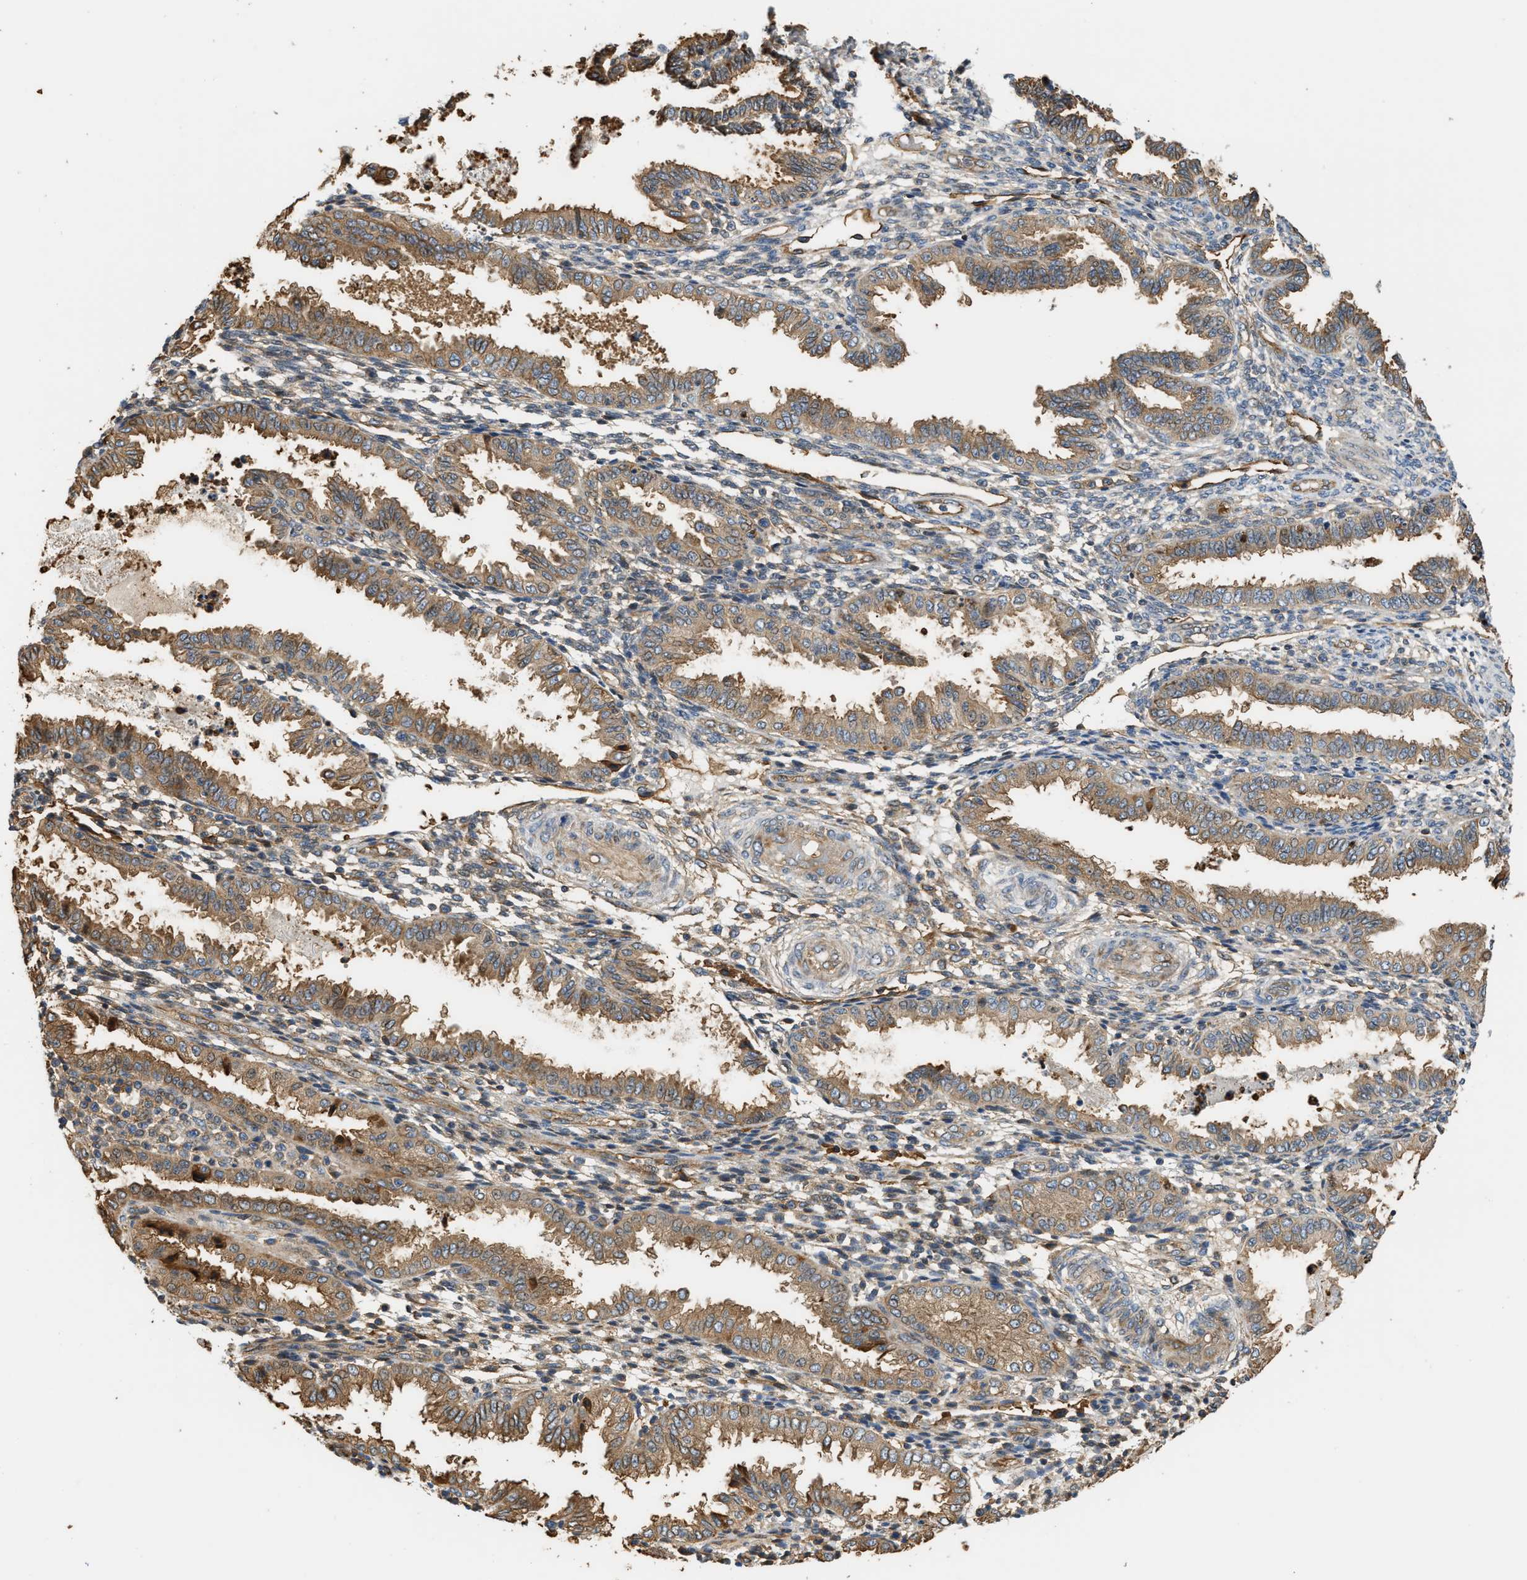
{"staining": {"intensity": "moderate", "quantity": "<25%", "location": "cytoplasmic/membranous"}, "tissue": "endometrium", "cell_type": "Cells in endometrial stroma", "image_type": "normal", "snomed": [{"axis": "morphology", "description": "Normal tissue, NOS"}, {"axis": "topography", "description": "Endometrium"}], "caption": "A low amount of moderate cytoplasmic/membranous staining is identified in about <25% of cells in endometrial stroma in unremarkable endometrium.", "gene": "DDHD2", "patient": {"sex": "female", "age": 33}}